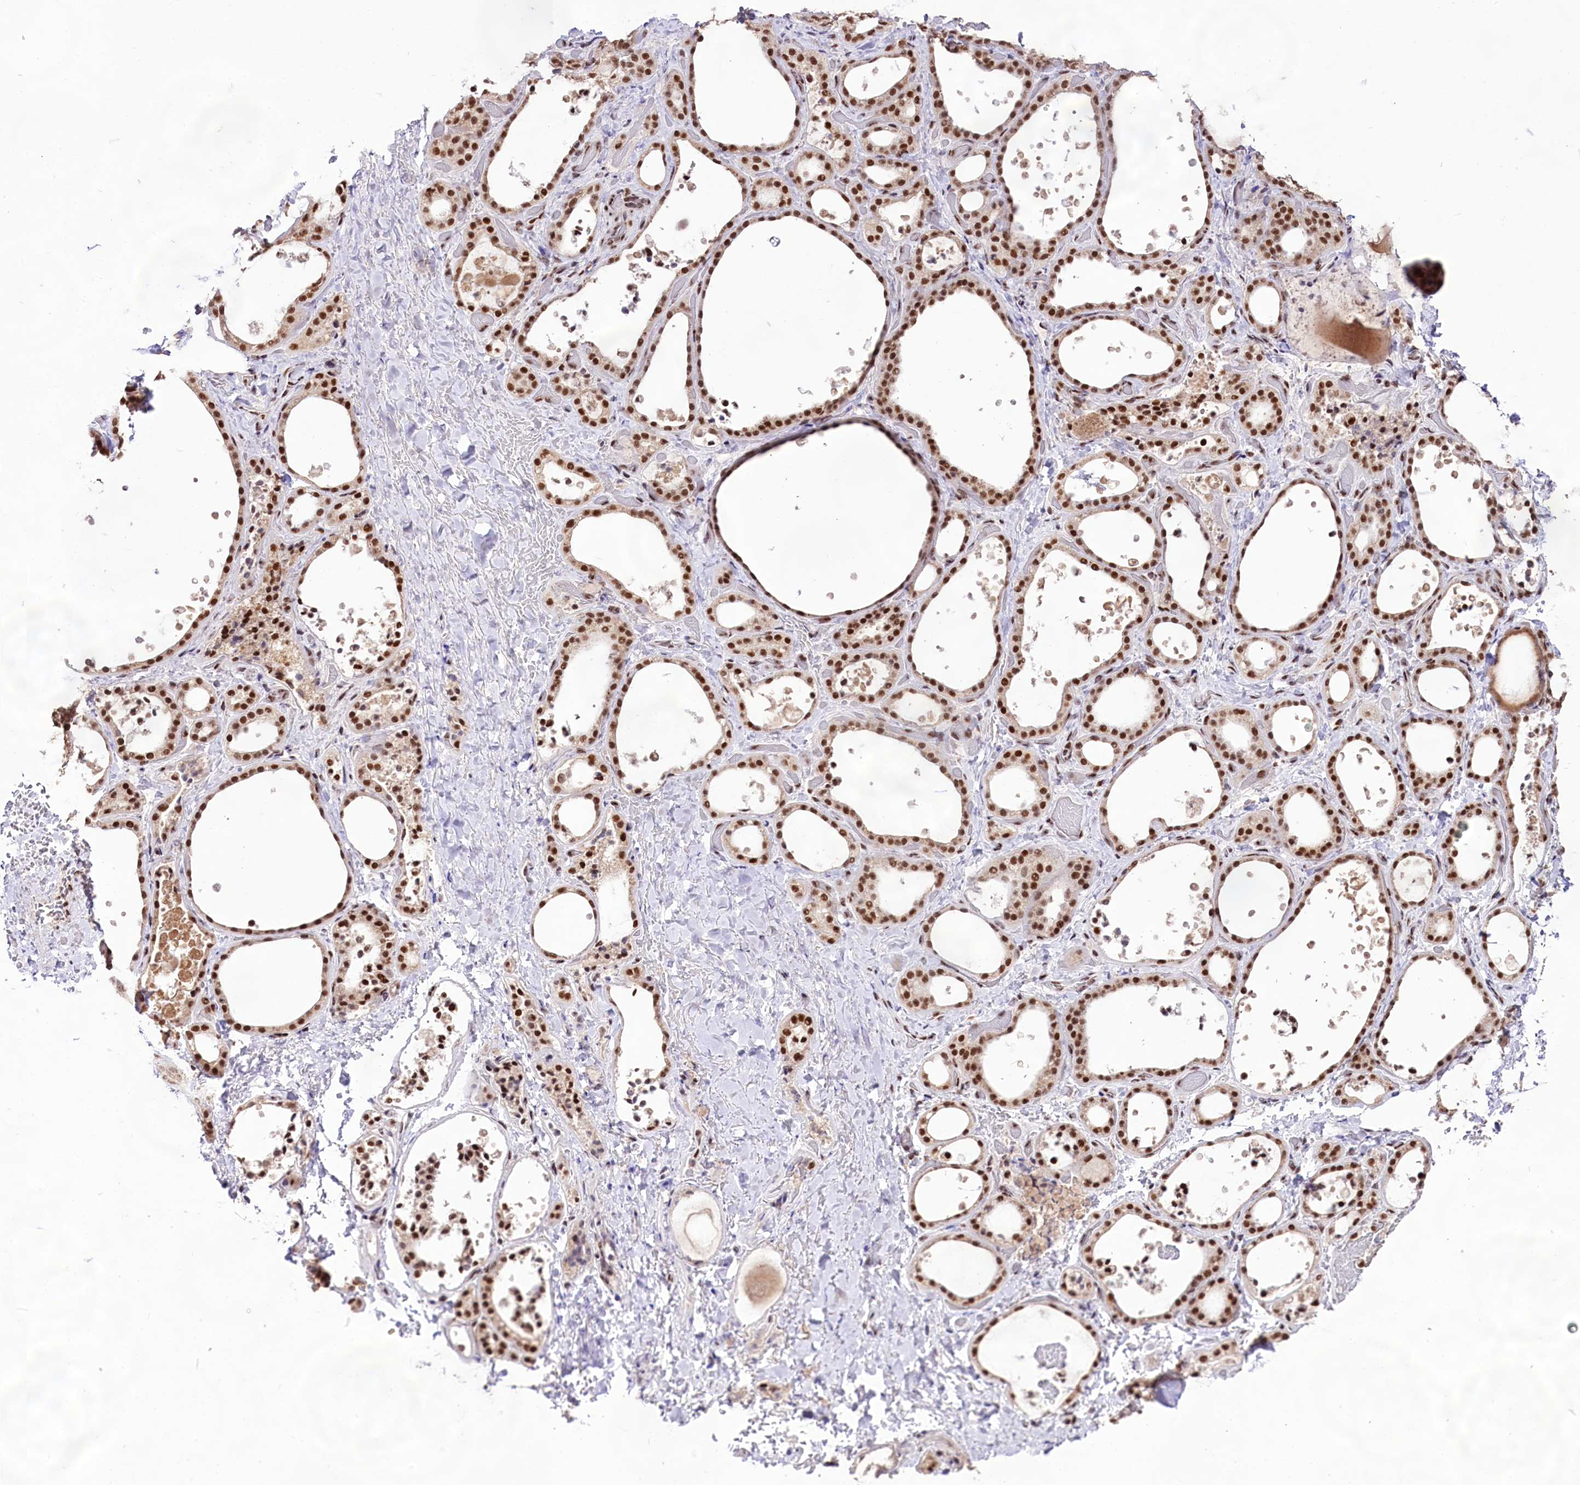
{"staining": {"intensity": "strong", "quantity": ">75%", "location": "nuclear"}, "tissue": "thyroid gland", "cell_type": "Glandular cells", "image_type": "normal", "snomed": [{"axis": "morphology", "description": "Normal tissue, NOS"}, {"axis": "topography", "description": "Thyroid gland"}], "caption": "Protein staining of benign thyroid gland shows strong nuclear positivity in about >75% of glandular cells. (Brightfield microscopy of DAB IHC at high magnification).", "gene": "HIRA", "patient": {"sex": "female", "age": 44}}